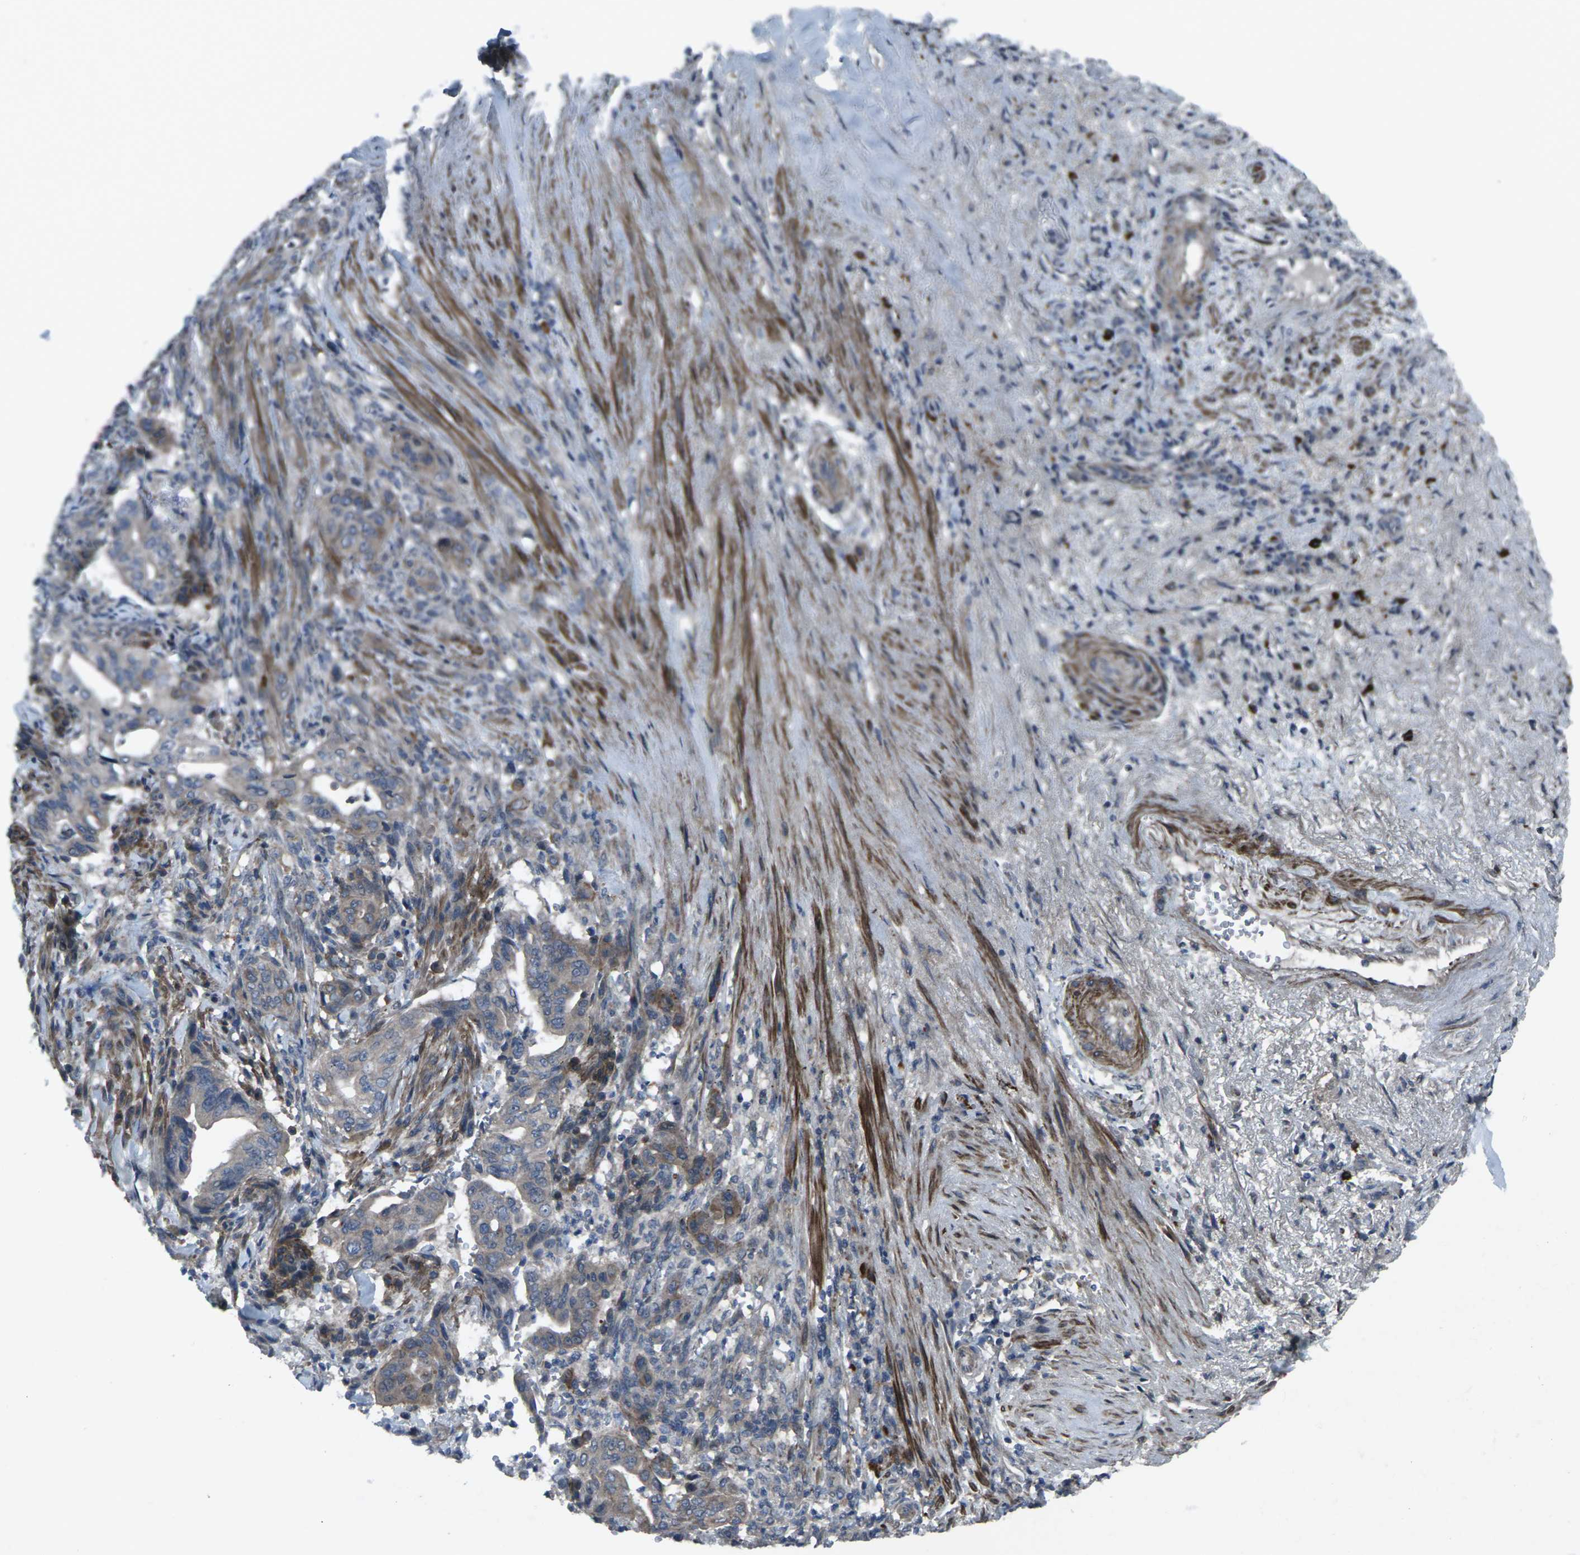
{"staining": {"intensity": "moderate", "quantity": ">75%", "location": "cytoplasmic/membranous"}, "tissue": "liver cancer", "cell_type": "Tumor cells", "image_type": "cancer", "snomed": [{"axis": "morphology", "description": "Cholangiocarcinoma"}, {"axis": "topography", "description": "Liver"}], "caption": "About >75% of tumor cells in human cholangiocarcinoma (liver) show moderate cytoplasmic/membranous protein staining as visualized by brown immunohistochemical staining.", "gene": "CCR10", "patient": {"sex": "female", "age": 67}}